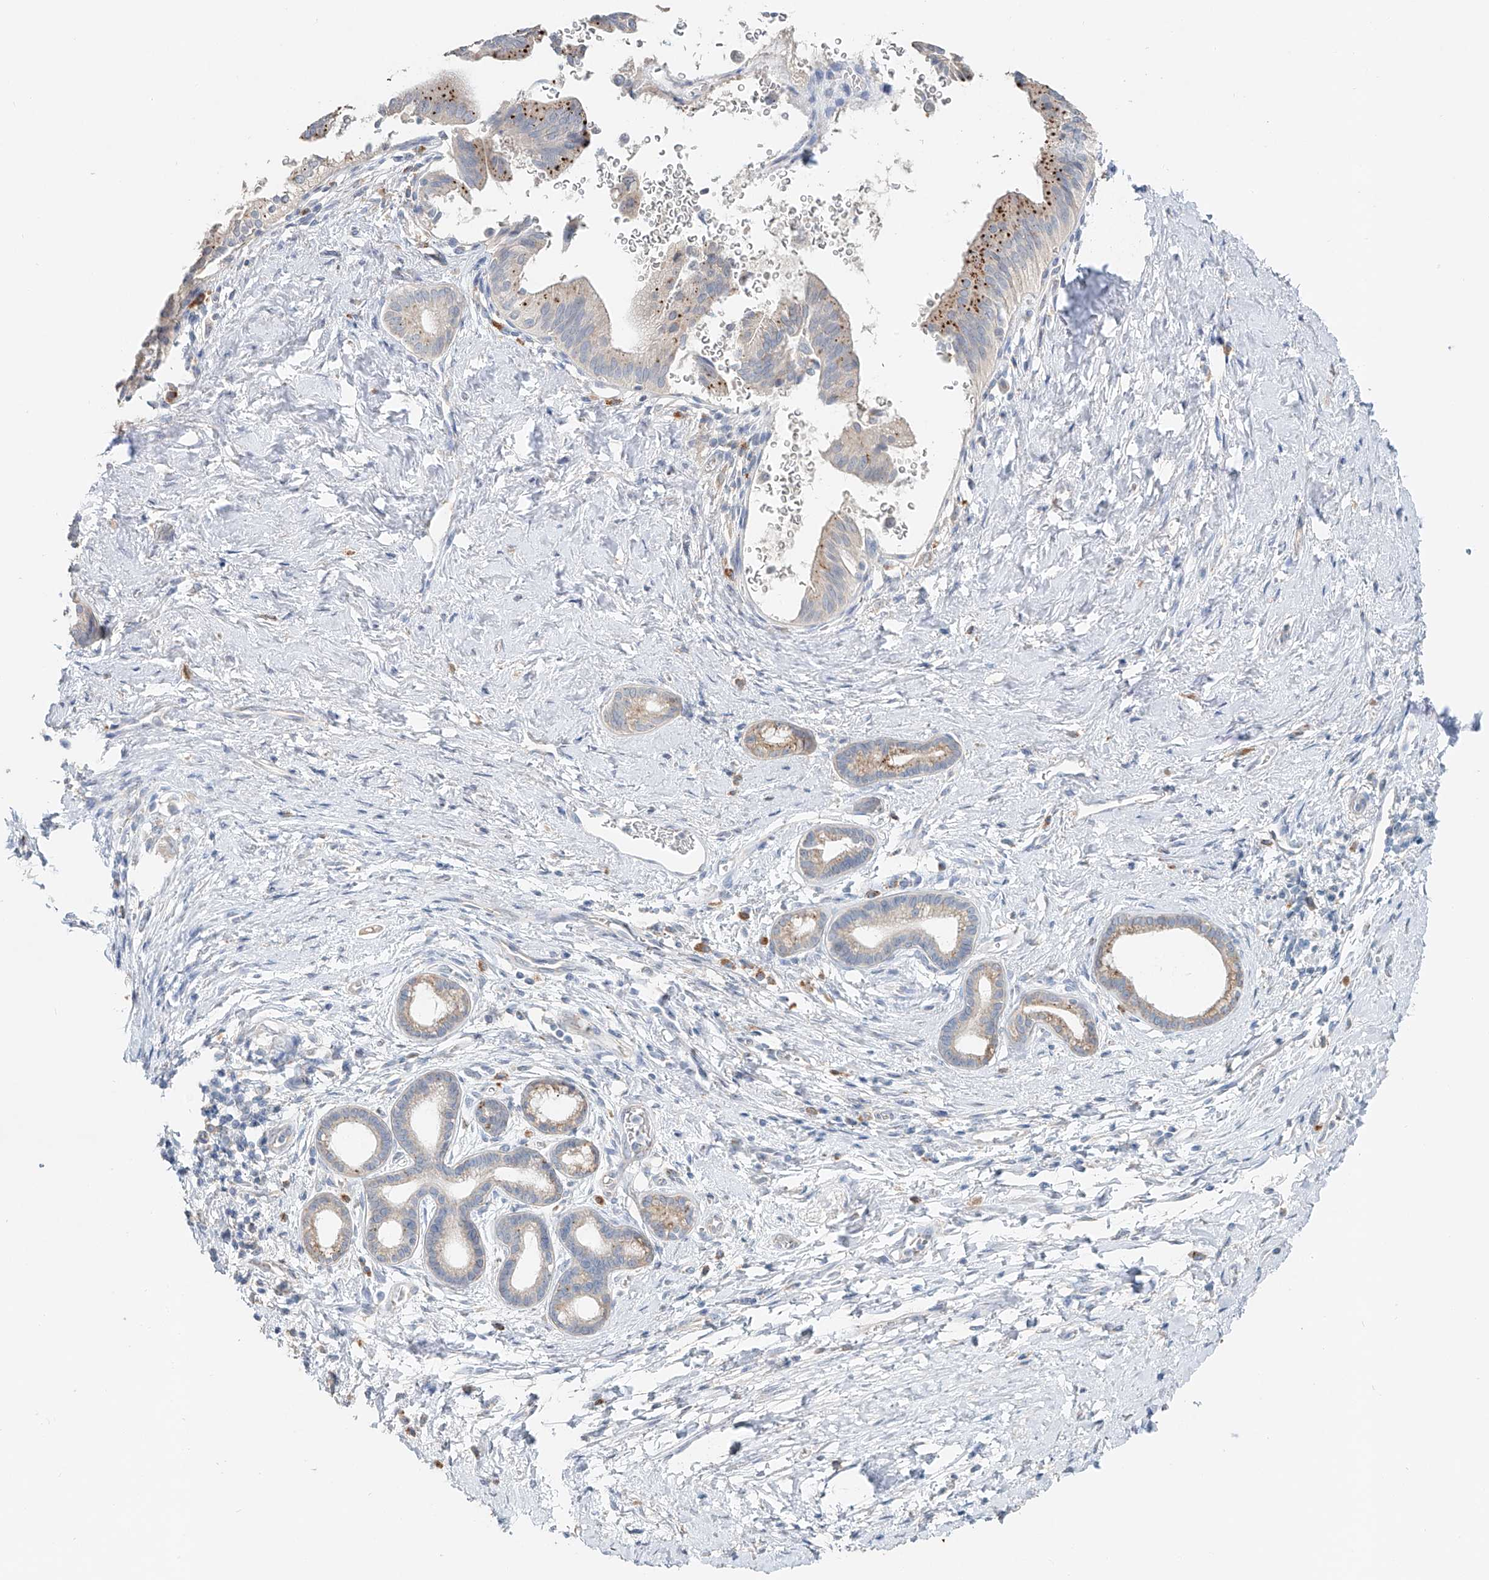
{"staining": {"intensity": "strong", "quantity": "<25%", "location": "cytoplasmic/membranous"}, "tissue": "pancreatic cancer", "cell_type": "Tumor cells", "image_type": "cancer", "snomed": [{"axis": "morphology", "description": "Adenocarcinoma, NOS"}, {"axis": "topography", "description": "Pancreas"}], "caption": "Brown immunohistochemical staining in human adenocarcinoma (pancreatic) demonstrates strong cytoplasmic/membranous staining in approximately <25% of tumor cells. (IHC, brightfield microscopy, high magnification).", "gene": "TRIM47", "patient": {"sex": "female", "age": 72}}